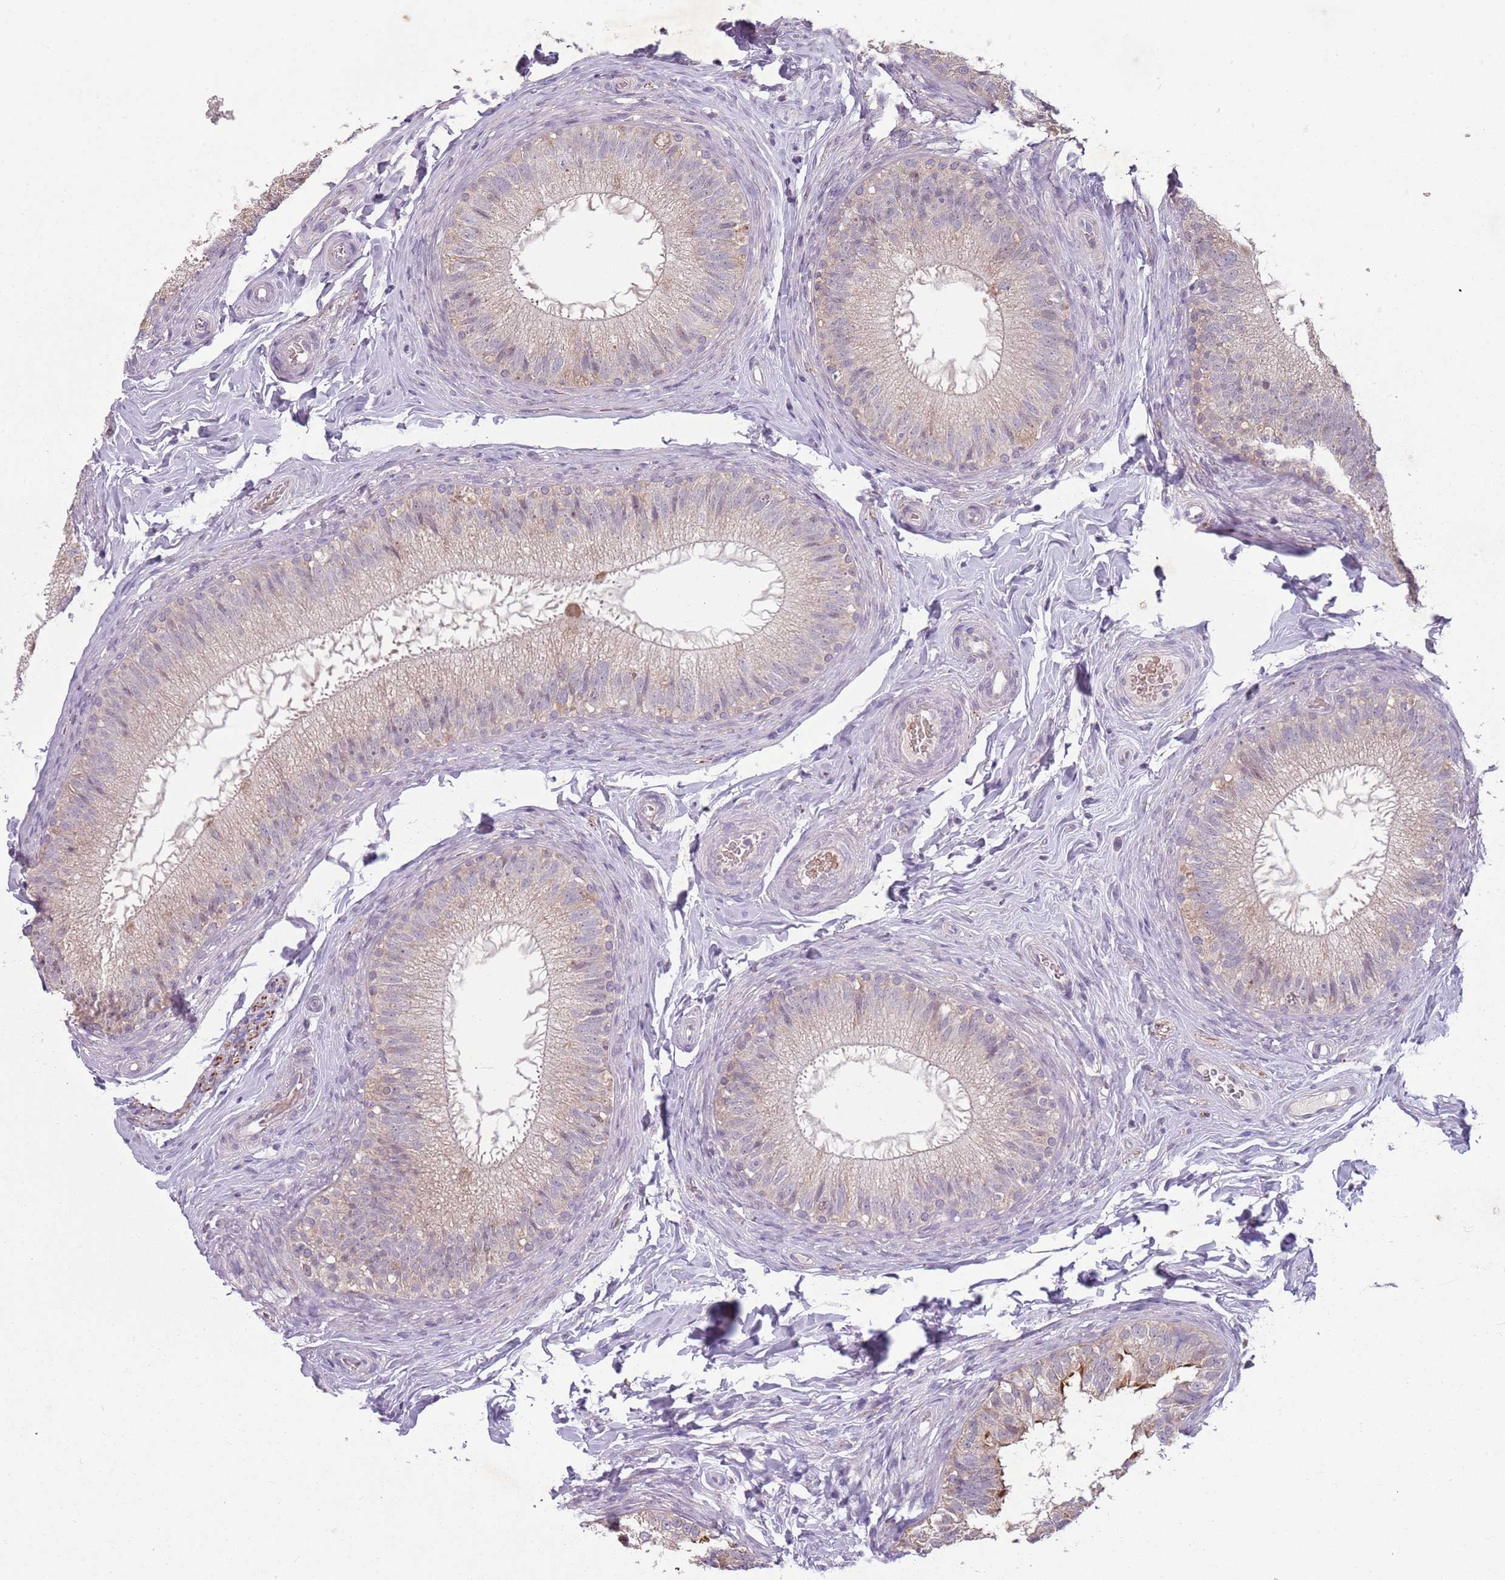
{"staining": {"intensity": "weak", "quantity": "<25%", "location": "nuclear"}, "tissue": "epididymis", "cell_type": "Glandular cells", "image_type": "normal", "snomed": [{"axis": "morphology", "description": "Normal tissue, NOS"}, {"axis": "topography", "description": "Epididymis"}], "caption": "A histopathology image of human epididymis is negative for staining in glandular cells. (DAB immunohistochemistry (IHC) visualized using brightfield microscopy, high magnification).", "gene": "TEKT4", "patient": {"sex": "male", "age": 49}}